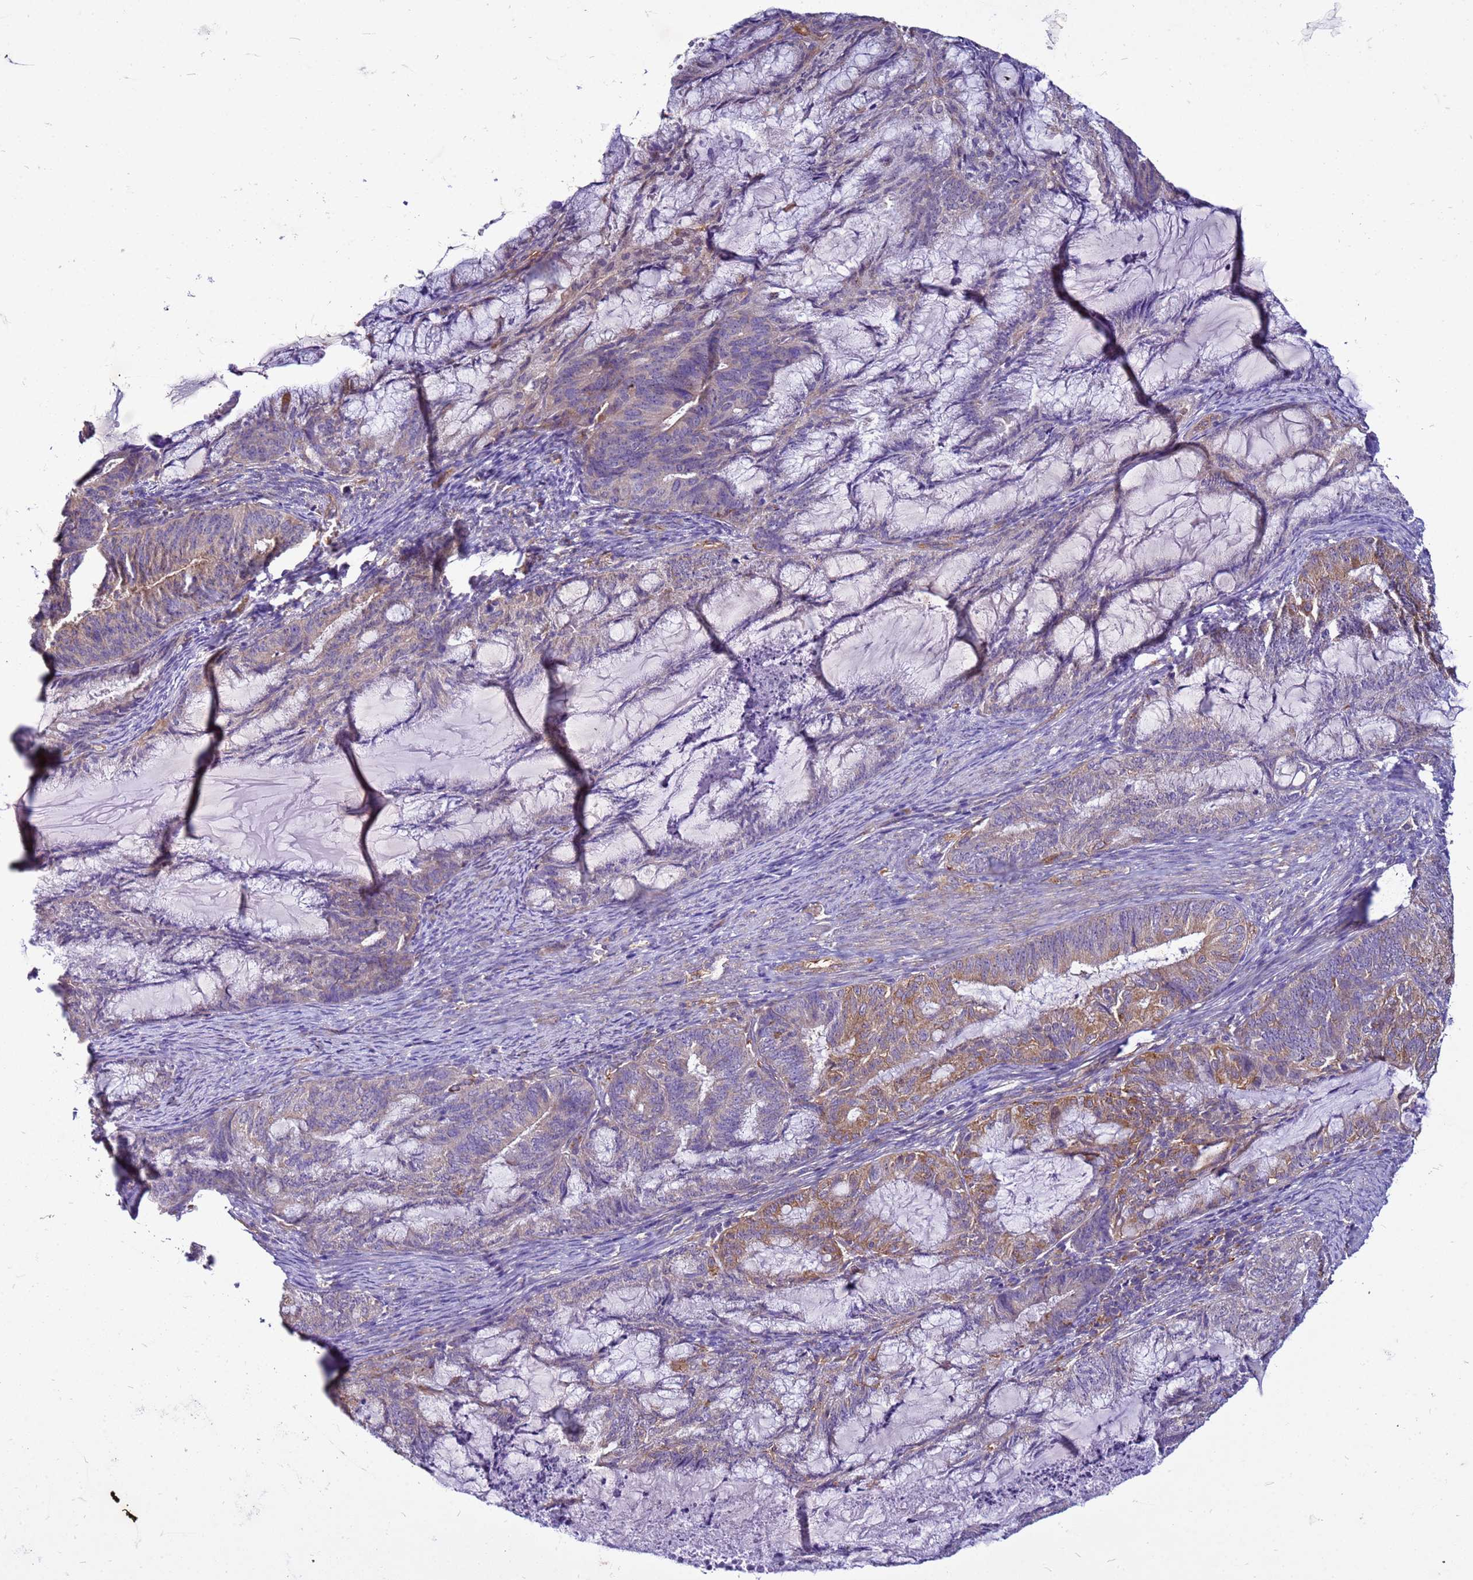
{"staining": {"intensity": "moderate", "quantity": "<25%", "location": "cytoplasmic/membranous"}, "tissue": "endometrial cancer", "cell_type": "Tumor cells", "image_type": "cancer", "snomed": [{"axis": "morphology", "description": "Adenocarcinoma, NOS"}, {"axis": "topography", "description": "Endometrium"}], "caption": "The histopathology image shows staining of endometrial cancer, revealing moderate cytoplasmic/membranous protein expression (brown color) within tumor cells.", "gene": "PKD1", "patient": {"sex": "female", "age": 86}}